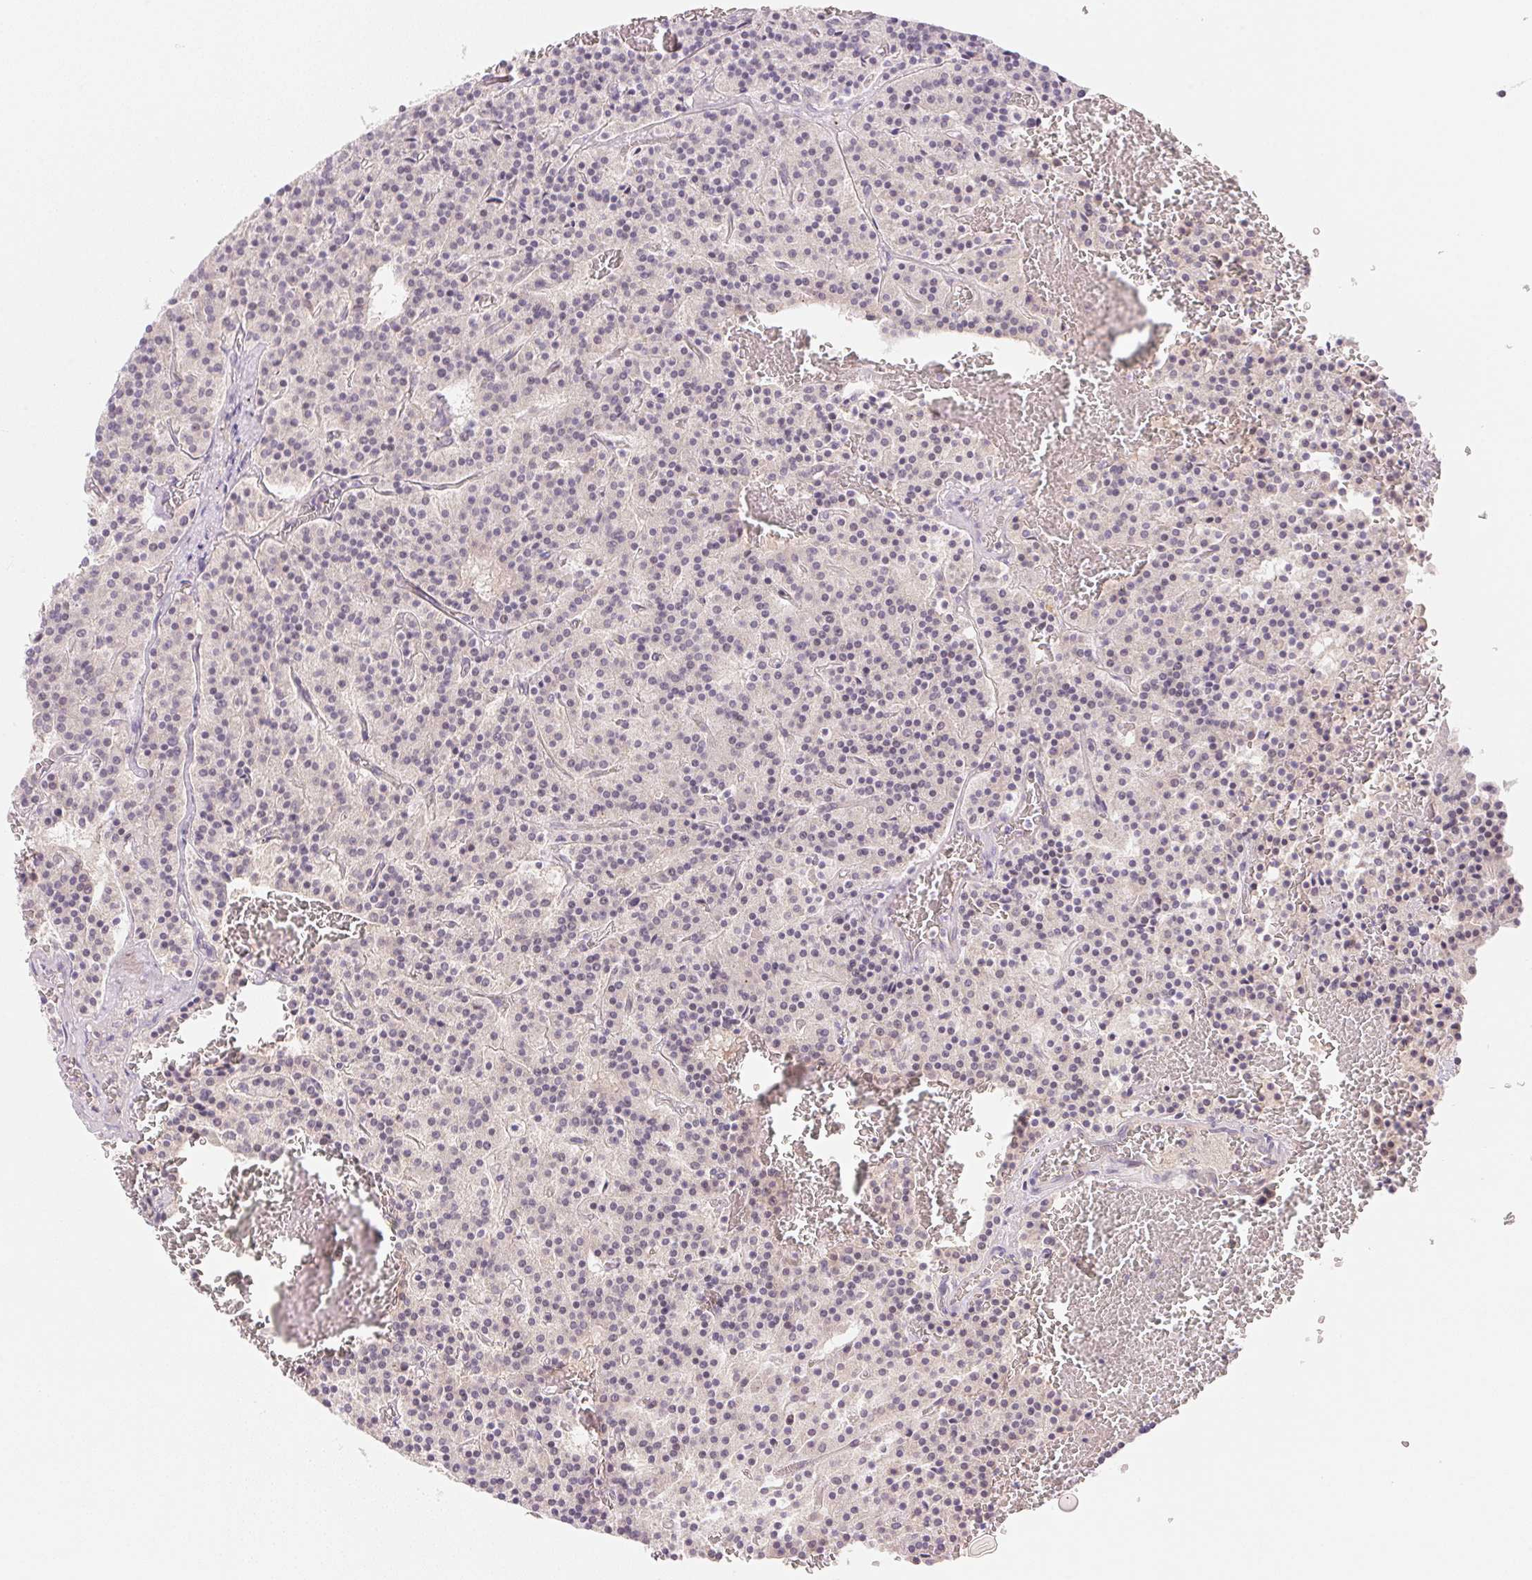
{"staining": {"intensity": "negative", "quantity": "none", "location": "none"}, "tissue": "carcinoid", "cell_type": "Tumor cells", "image_type": "cancer", "snomed": [{"axis": "morphology", "description": "Carcinoid, malignant, NOS"}, {"axis": "topography", "description": "Lung"}], "caption": "Immunohistochemistry of carcinoid (malignant) reveals no expression in tumor cells.", "gene": "BNIP5", "patient": {"sex": "male", "age": 70}}